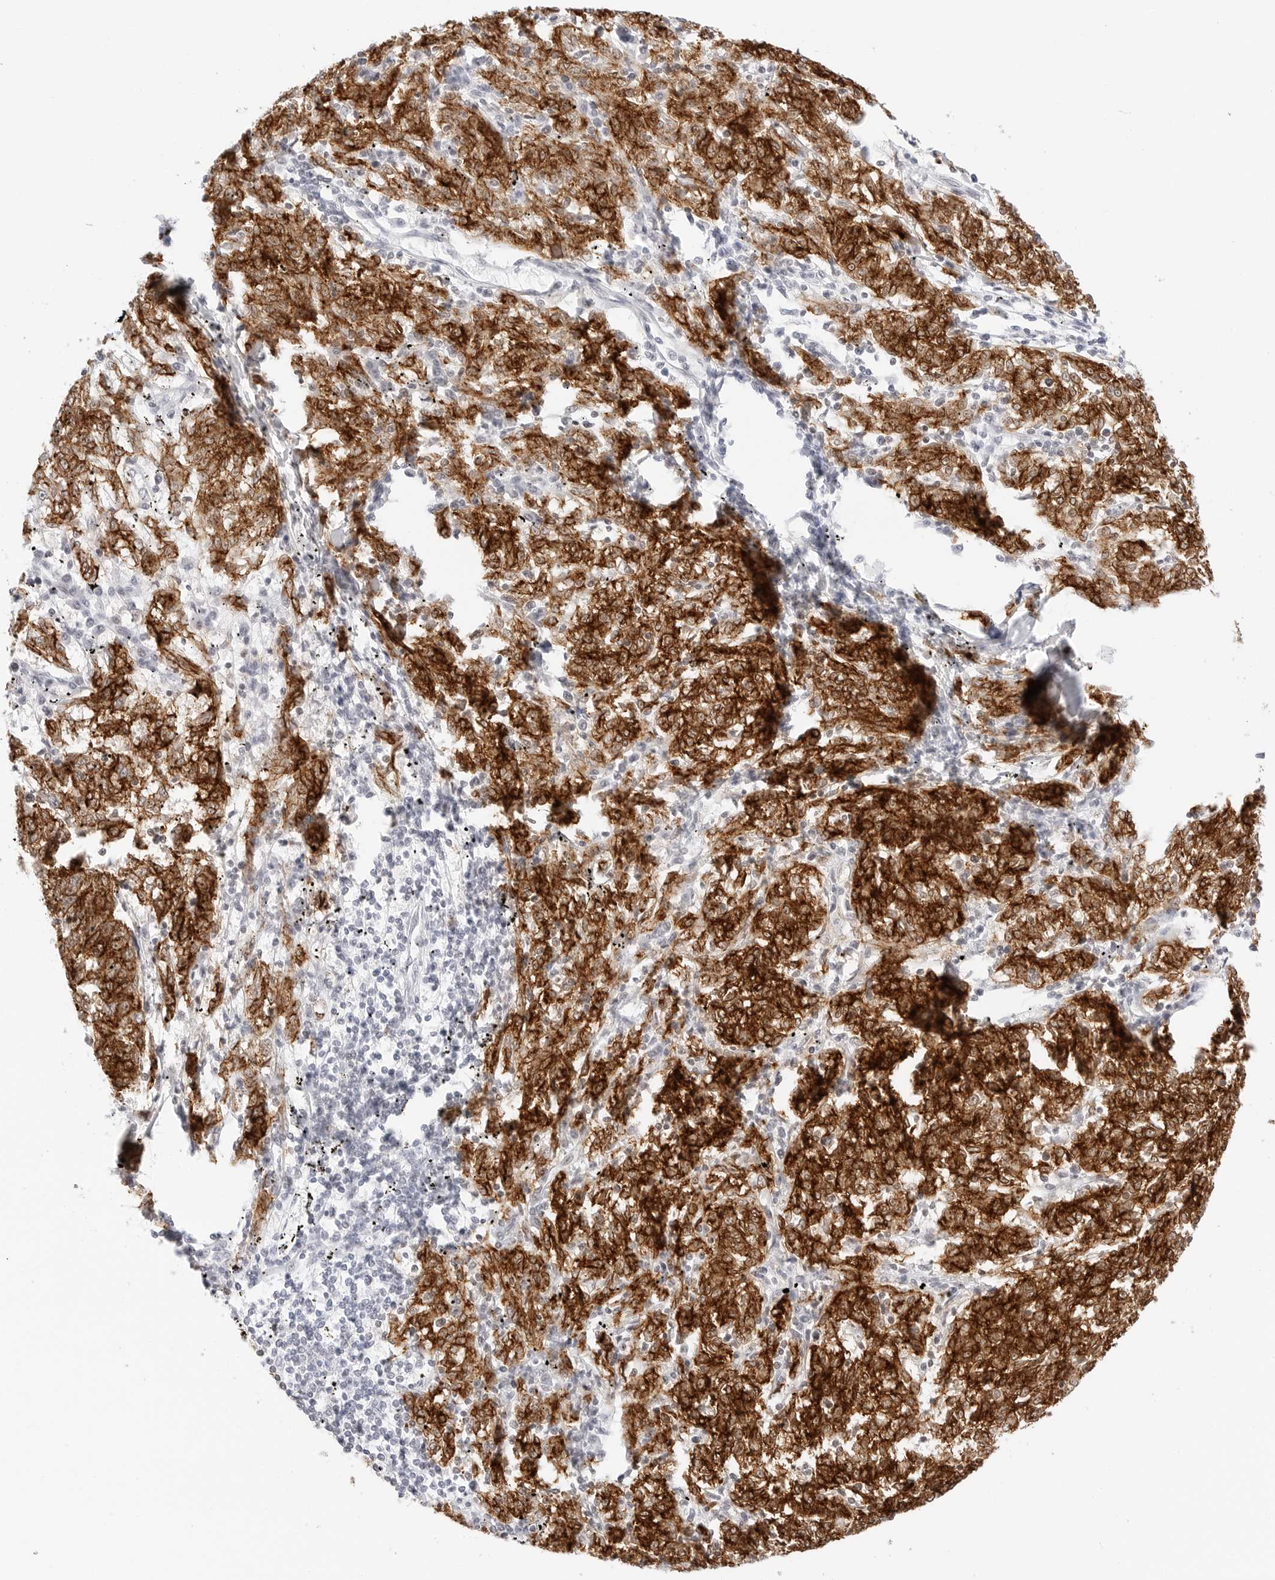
{"staining": {"intensity": "strong", "quantity": ">75%", "location": "cytoplasmic/membranous"}, "tissue": "melanoma", "cell_type": "Tumor cells", "image_type": "cancer", "snomed": [{"axis": "morphology", "description": "Malignant melanoma, NOS"}, {"axis": "topography", "description": "Skin"}], "caption": "Brown immunohistochemical staining in human melanoma exhibits strong cytoplasmic/membranous positivity in approximately >75% of tumor cells. The staining was performed using DAB (3,3'-diaminobenzidine) to visualize the protein expression in brown, while the nuclei were stained in blue with hematoxylin (Magnification: 20x).", "gene": "CDH1", "patient": {"sex": "female", "age": 72}}